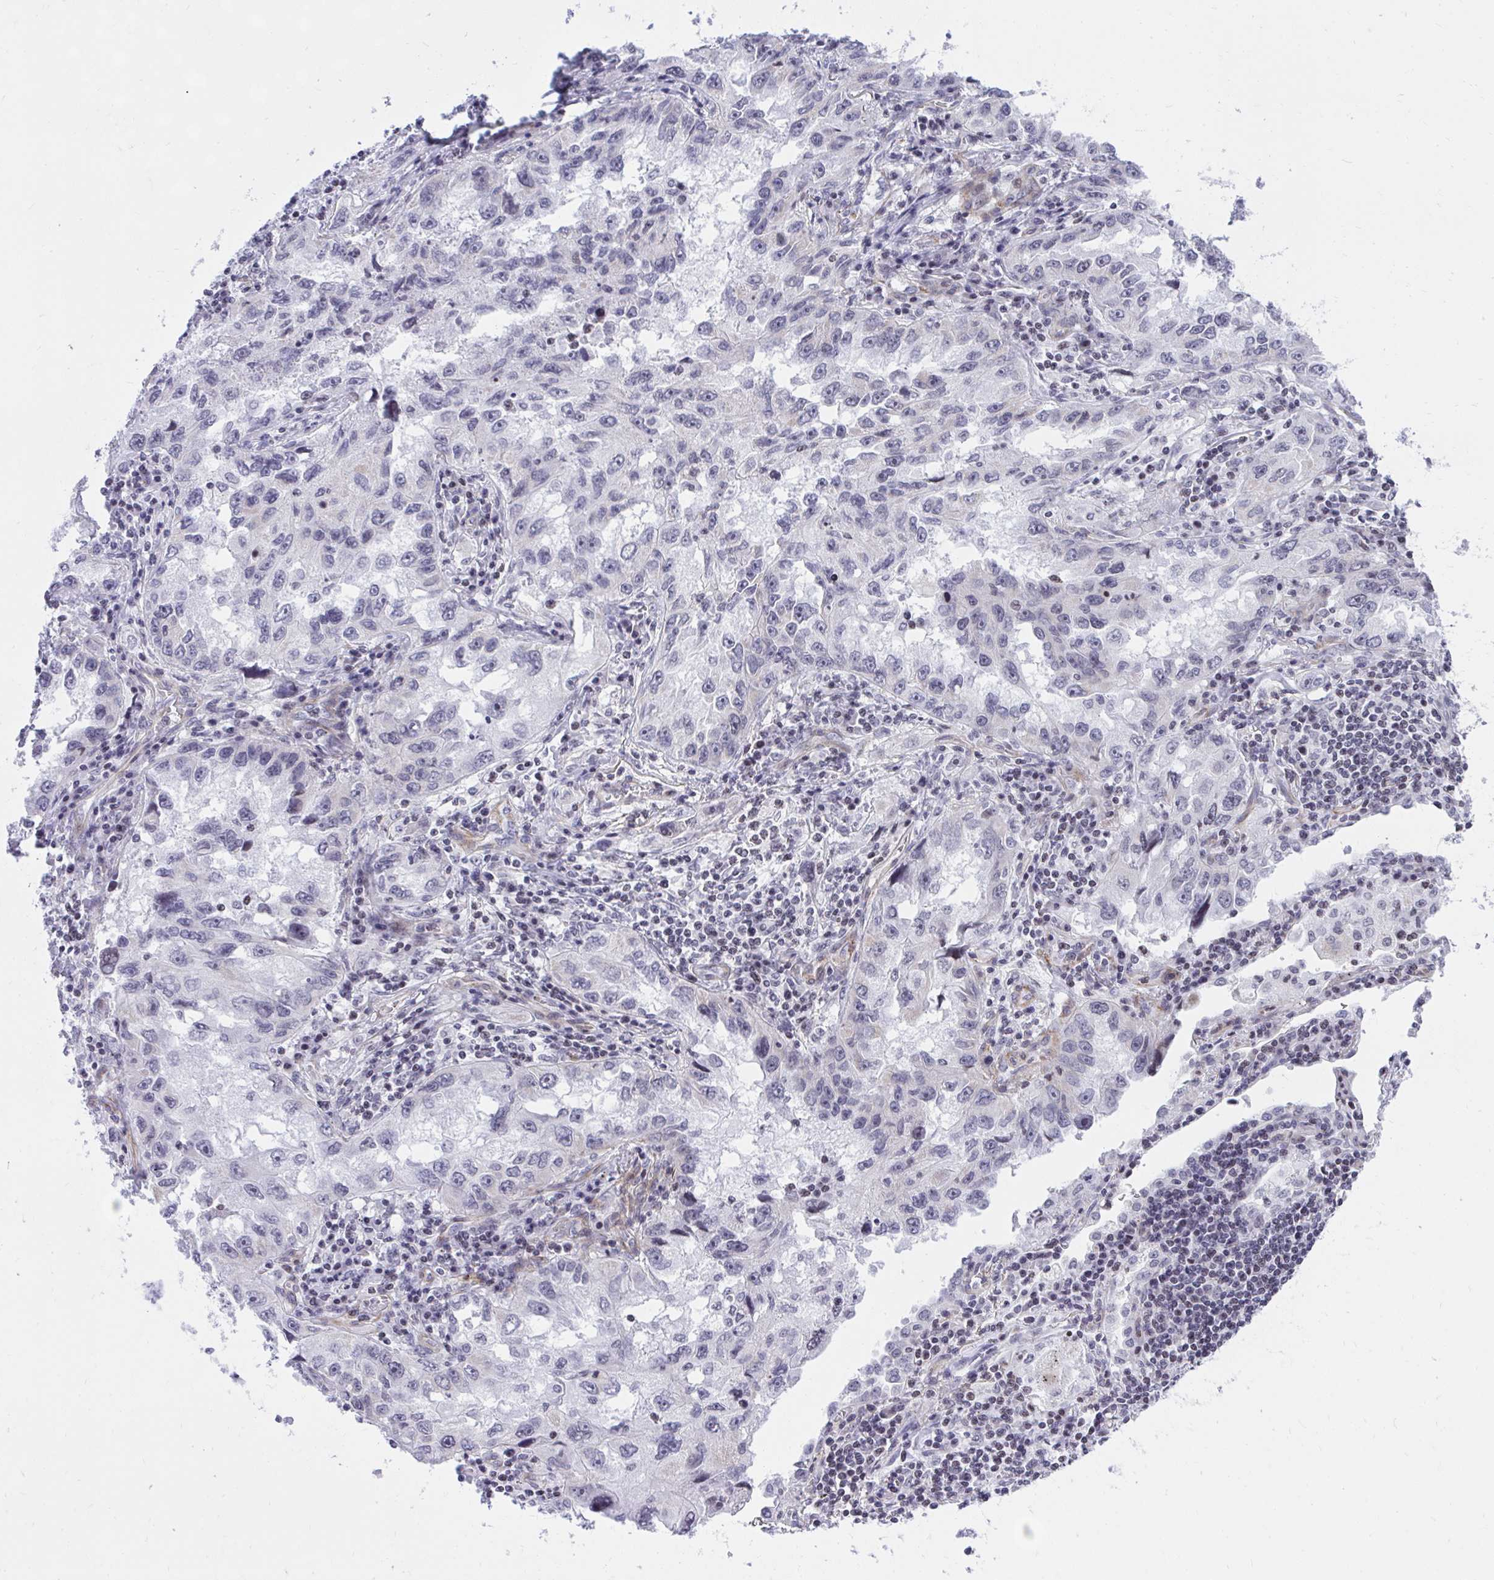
{"staining": {"intensity": "negative", "quantity": "none", "location": "none"}, "tissue": "lung cancer", "cell_type": "Tumor cells", "image_type": "cancer", "snomed": [{"axis": "morphology", "description": "Adenocarcinoma, NOS"}, {"axis": "topography", "description": "Lung"}], "caption": "DAB (3,3'-diaminobenzidine) immunohistochemical staining of lung cancer displays no significant positivity in tumor cells.", "gene": "KCNN4", "patient": {"sex": "female", "age": 73}}